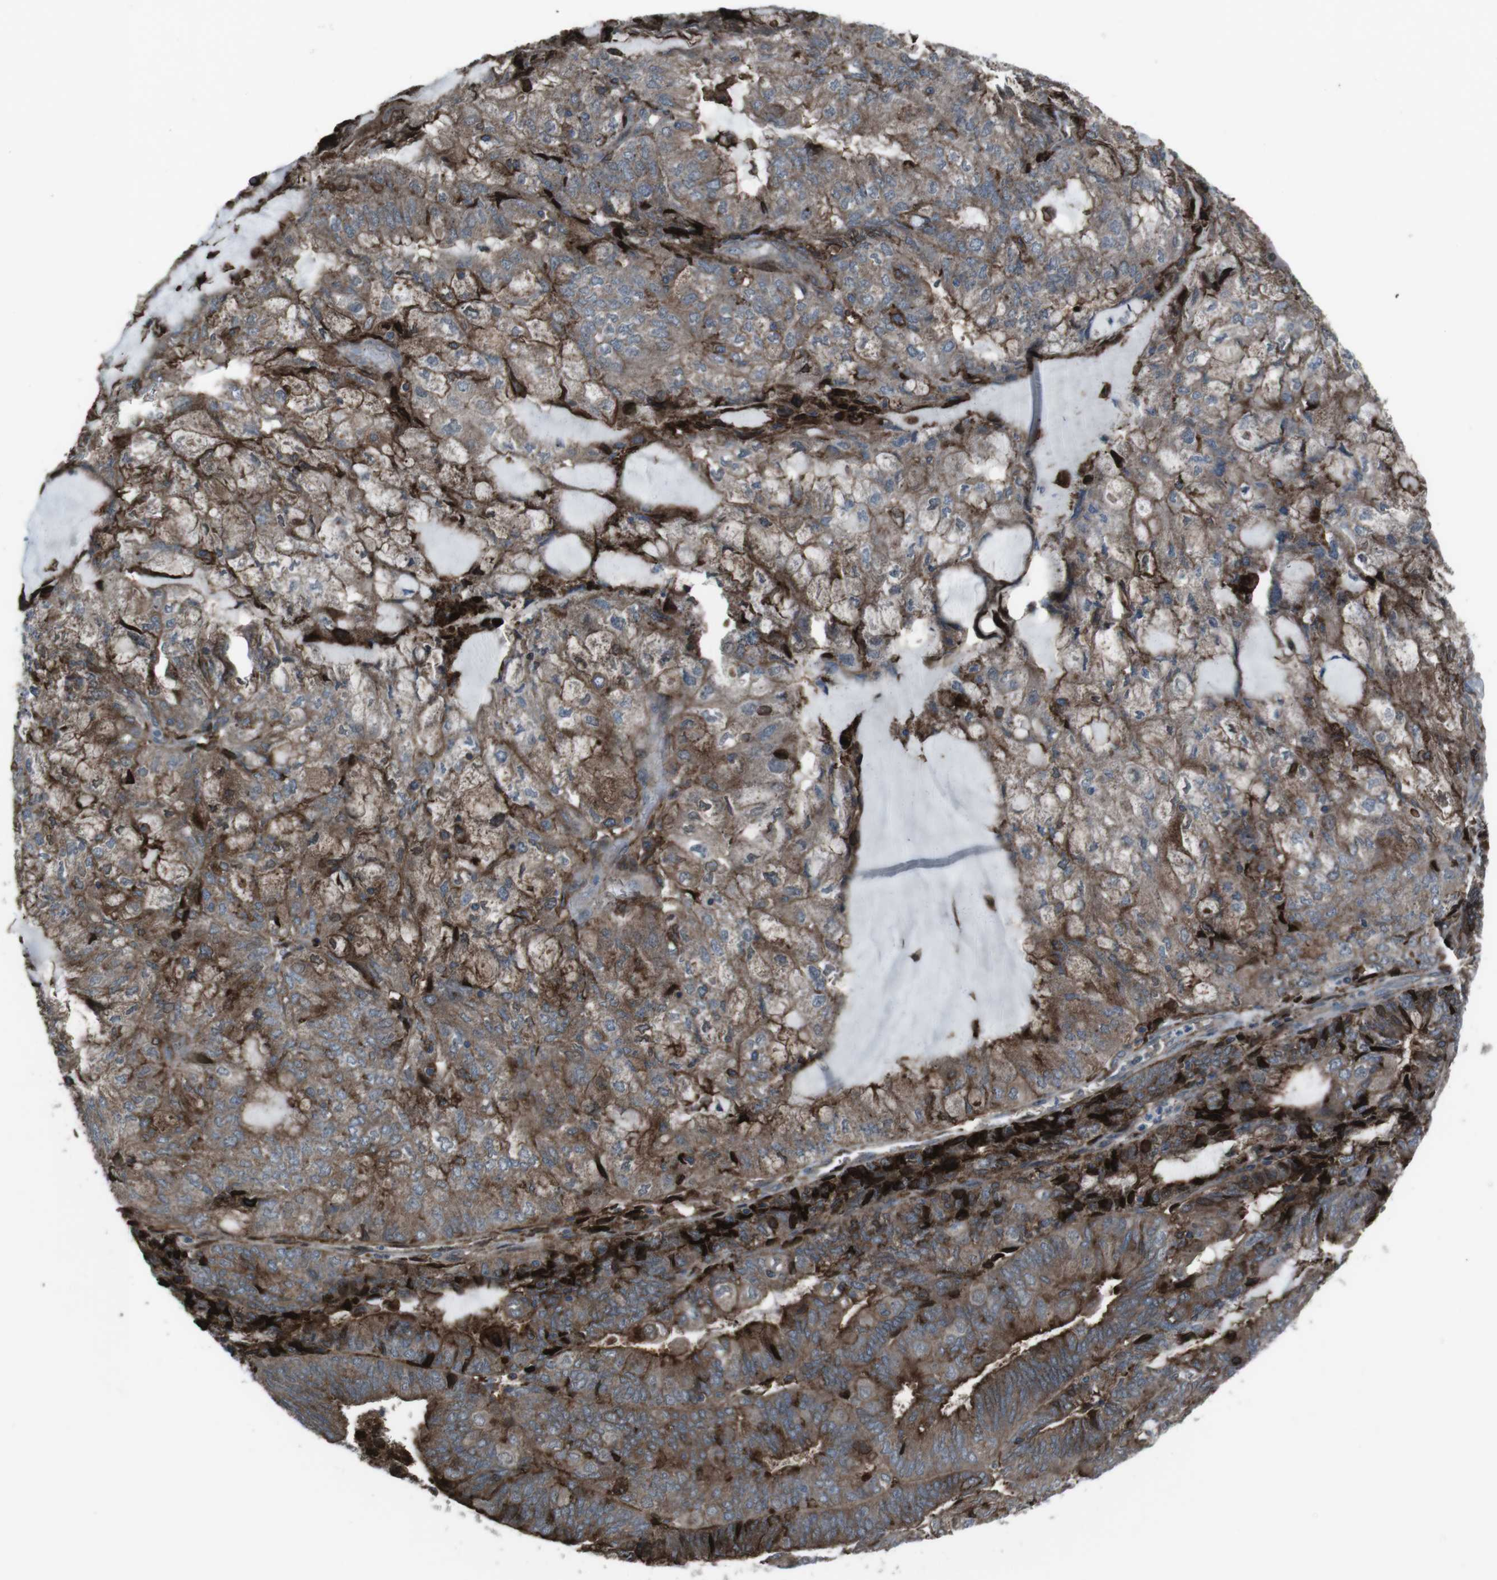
{"staining": {"intensity": "strong", "quantity": ">75%", "location": "cytoplasmic/membranous"}, "tissue": "endometrial cancer", "cell_type": "Tumor cells", "image_type": "cancer", "snomed": [{"axis": "morphology", "description": "Adenocarcinoma, NOS"}, {"axis": "topography", "description": "Endometrium"}], "caption": "Human adenocarcinoma (endometrial) stained with a brown dye exhibits strong cytoplasmic/membranous positive staining in about >75% of tumor cells.", "gene": "GDF10", "patient": {"sex": "female", "age": 81}}